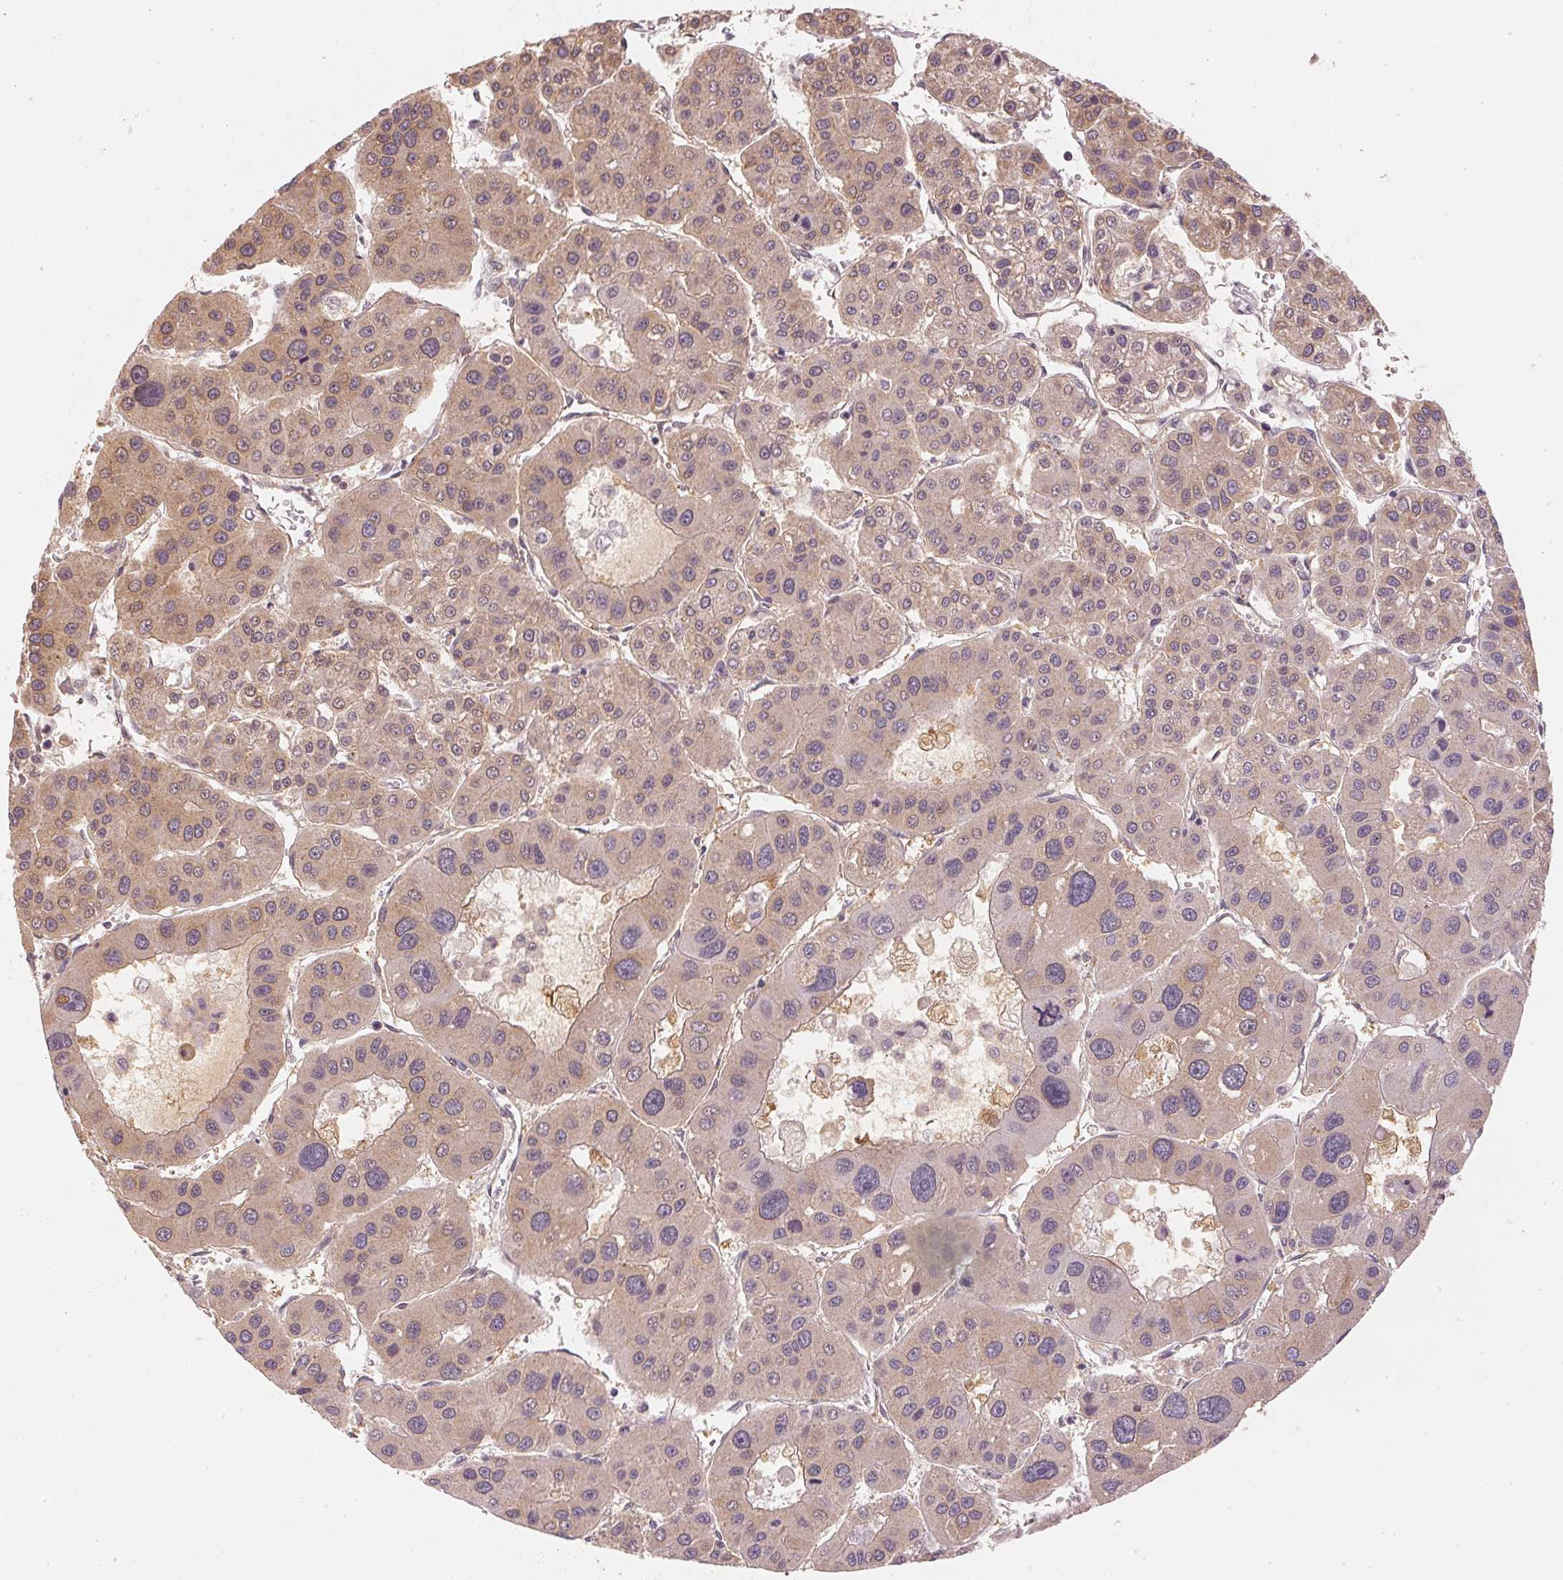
{"staining": {"intensity": "weak", "quantity": ">75%", "location": "cytoplasmic/membranous,nuclear"}, "tissue": "liver cancer", "cell_type": "Tumor cells", "image_type": "cancer", "snomed": [{"axis": "morphology", "description": "Carcinoma, Hepatocellular, NOS"}, {"axis": "topography", "description": "Liver"}], "caption": "A high-resolution micrograph shows immunohistochemistry (IHC) staining of liver hepatocellular carcinoma, which displays weak cytoplasmic/membranous and nuclear expression in approximately >75% of tumor cells.", "gene": "KPRP", "patient": {"sex": "male", "age": 73}}